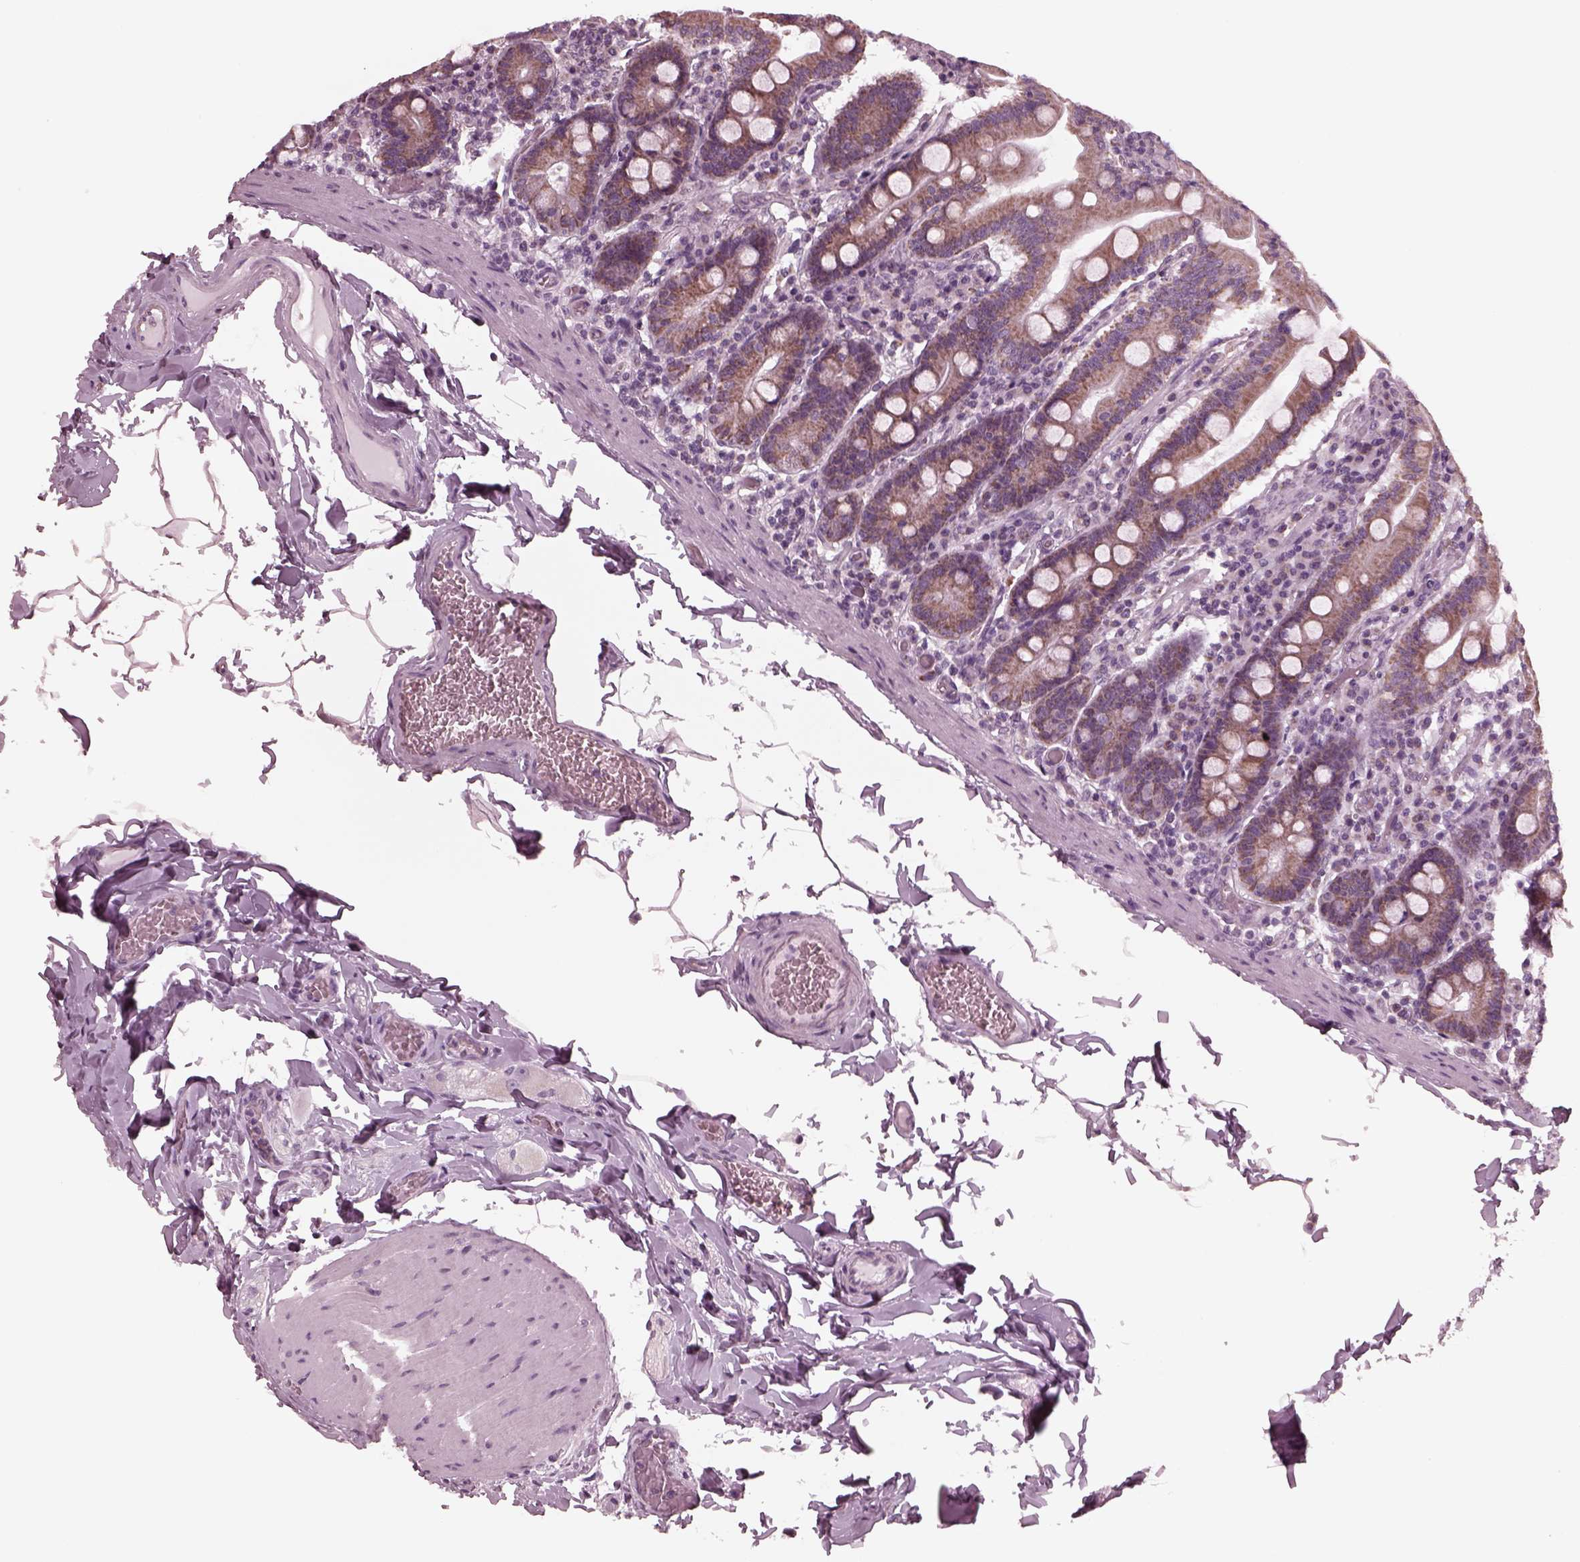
{"staining": {"intensity": "moderate", "quantity": "25%-75%", "location": "cytoplasmic/membranous"}, "tissue": "small intestine", "cell_type": "Glandular cells", "image_type": "normal", "snomed": [{"axis": "morphology", "description": "Normal tissue, NOS"}, {"axis": "topography", "description": "Small intestine"}], "caption": "Small intestine stained with DAB (3,3'-diaminobenzidine) immunohistochemistry demonstrates medium levels of moderate cytoplasmic/membranous positivity in approximately 25%-75% of glandular cells.", "gene": "CELSR3", "patient": {"sex": "male", "age": 37}}